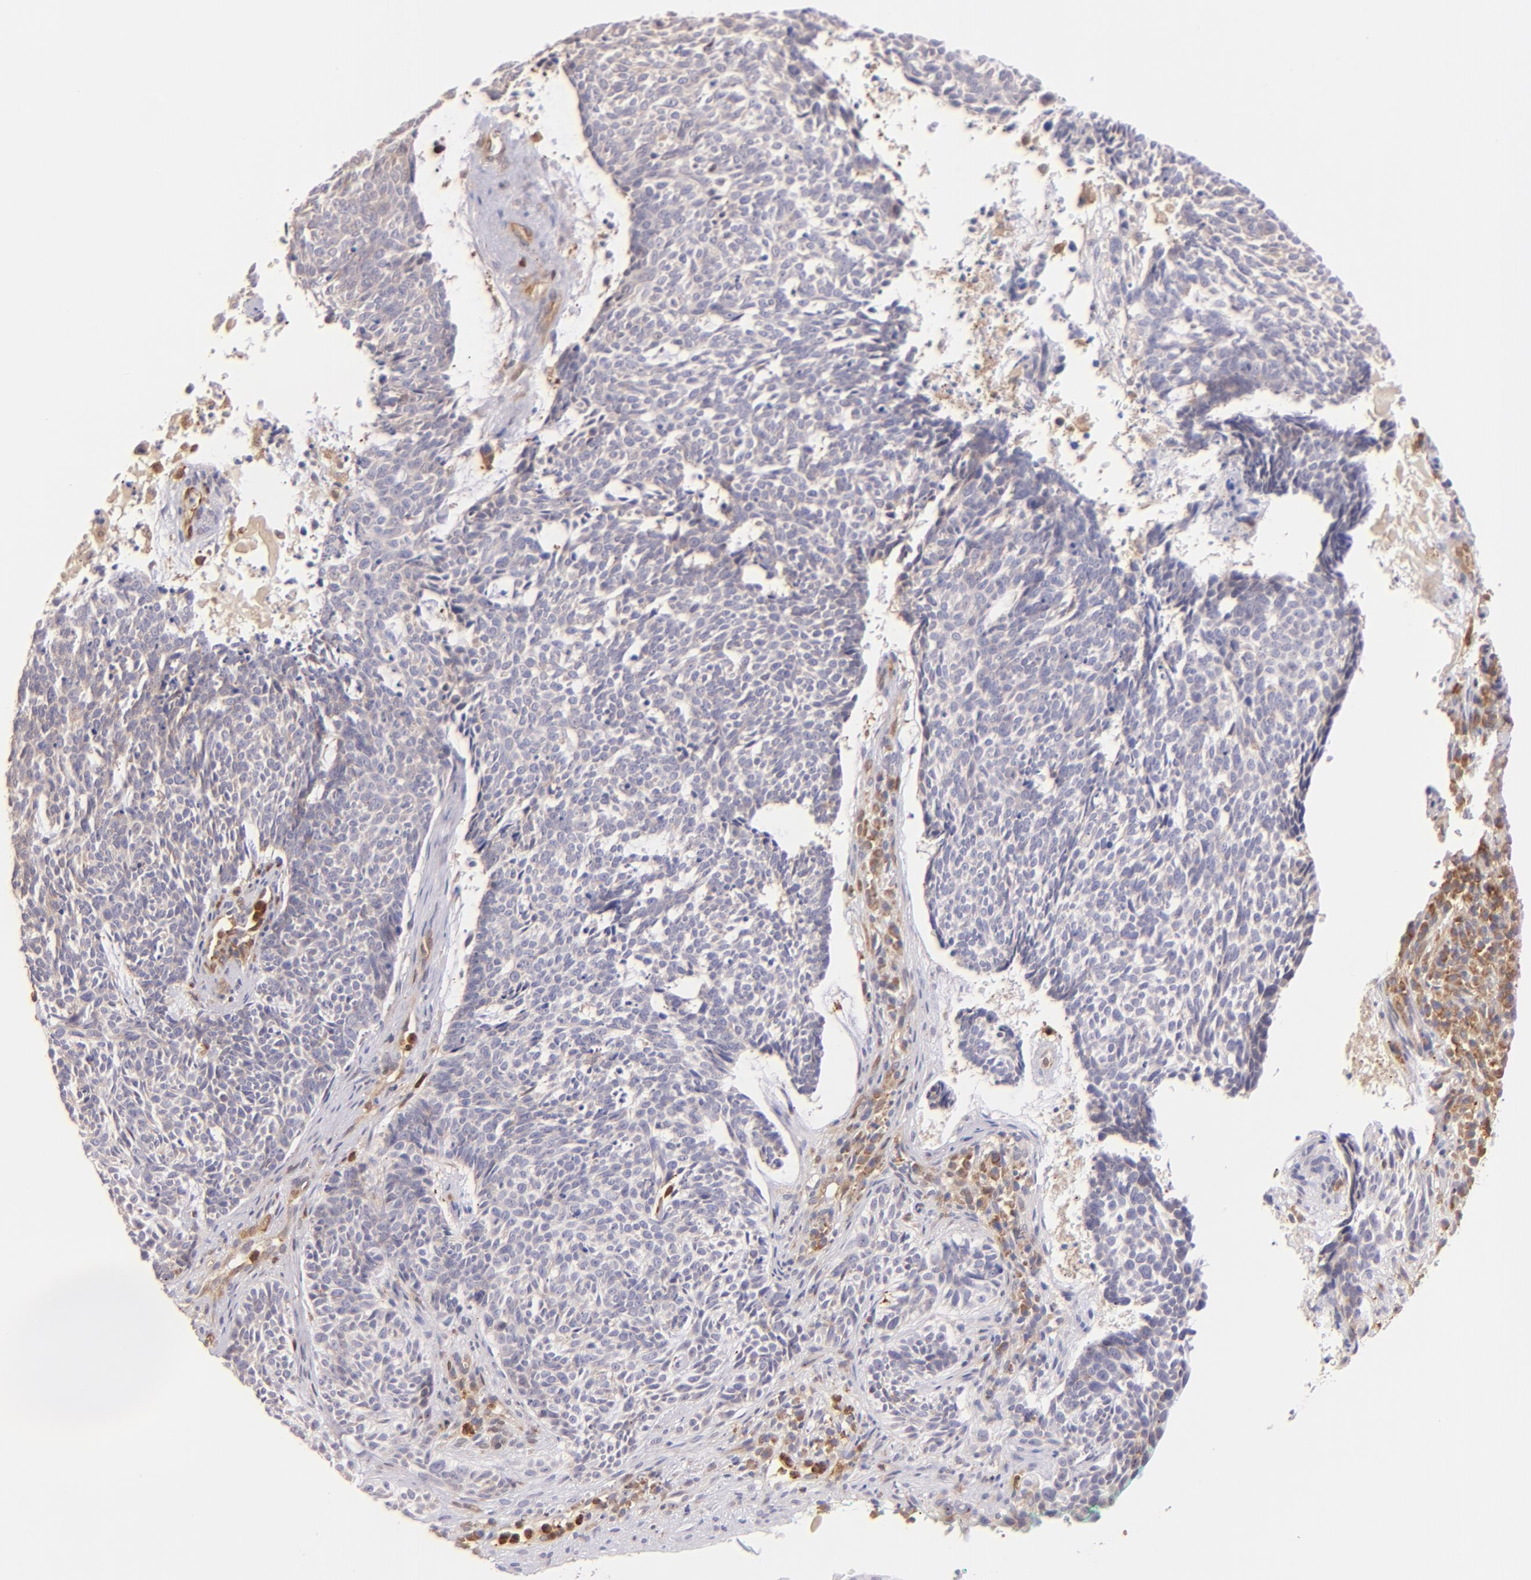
{"staining": {"intensity": "weak", "quantity": "25%-75%", "location": "cytoplasmic/membranous"}, "tissue": "skin cancer", "cell_type": "Tumor cells", "image_type": "cancer", "snomed": [{"axis": "morphology", "description": "Basal cell carcinoma"}, {"axis": "topography", "description": "Skin"}], "caption": "High-power microscopy captured an immunohistochemistry (IHC) micrograph of skin cancer, revealing weak cytoplasmic/membranous staining in about 25%-75% of tumor cells. The staining is performed using DAB brown chromogen to label protein expression. The nuclei are counter-stained blue using hematoxylin.", "gene": "BTK", "patient": {"sex": "female", "age": 89}}